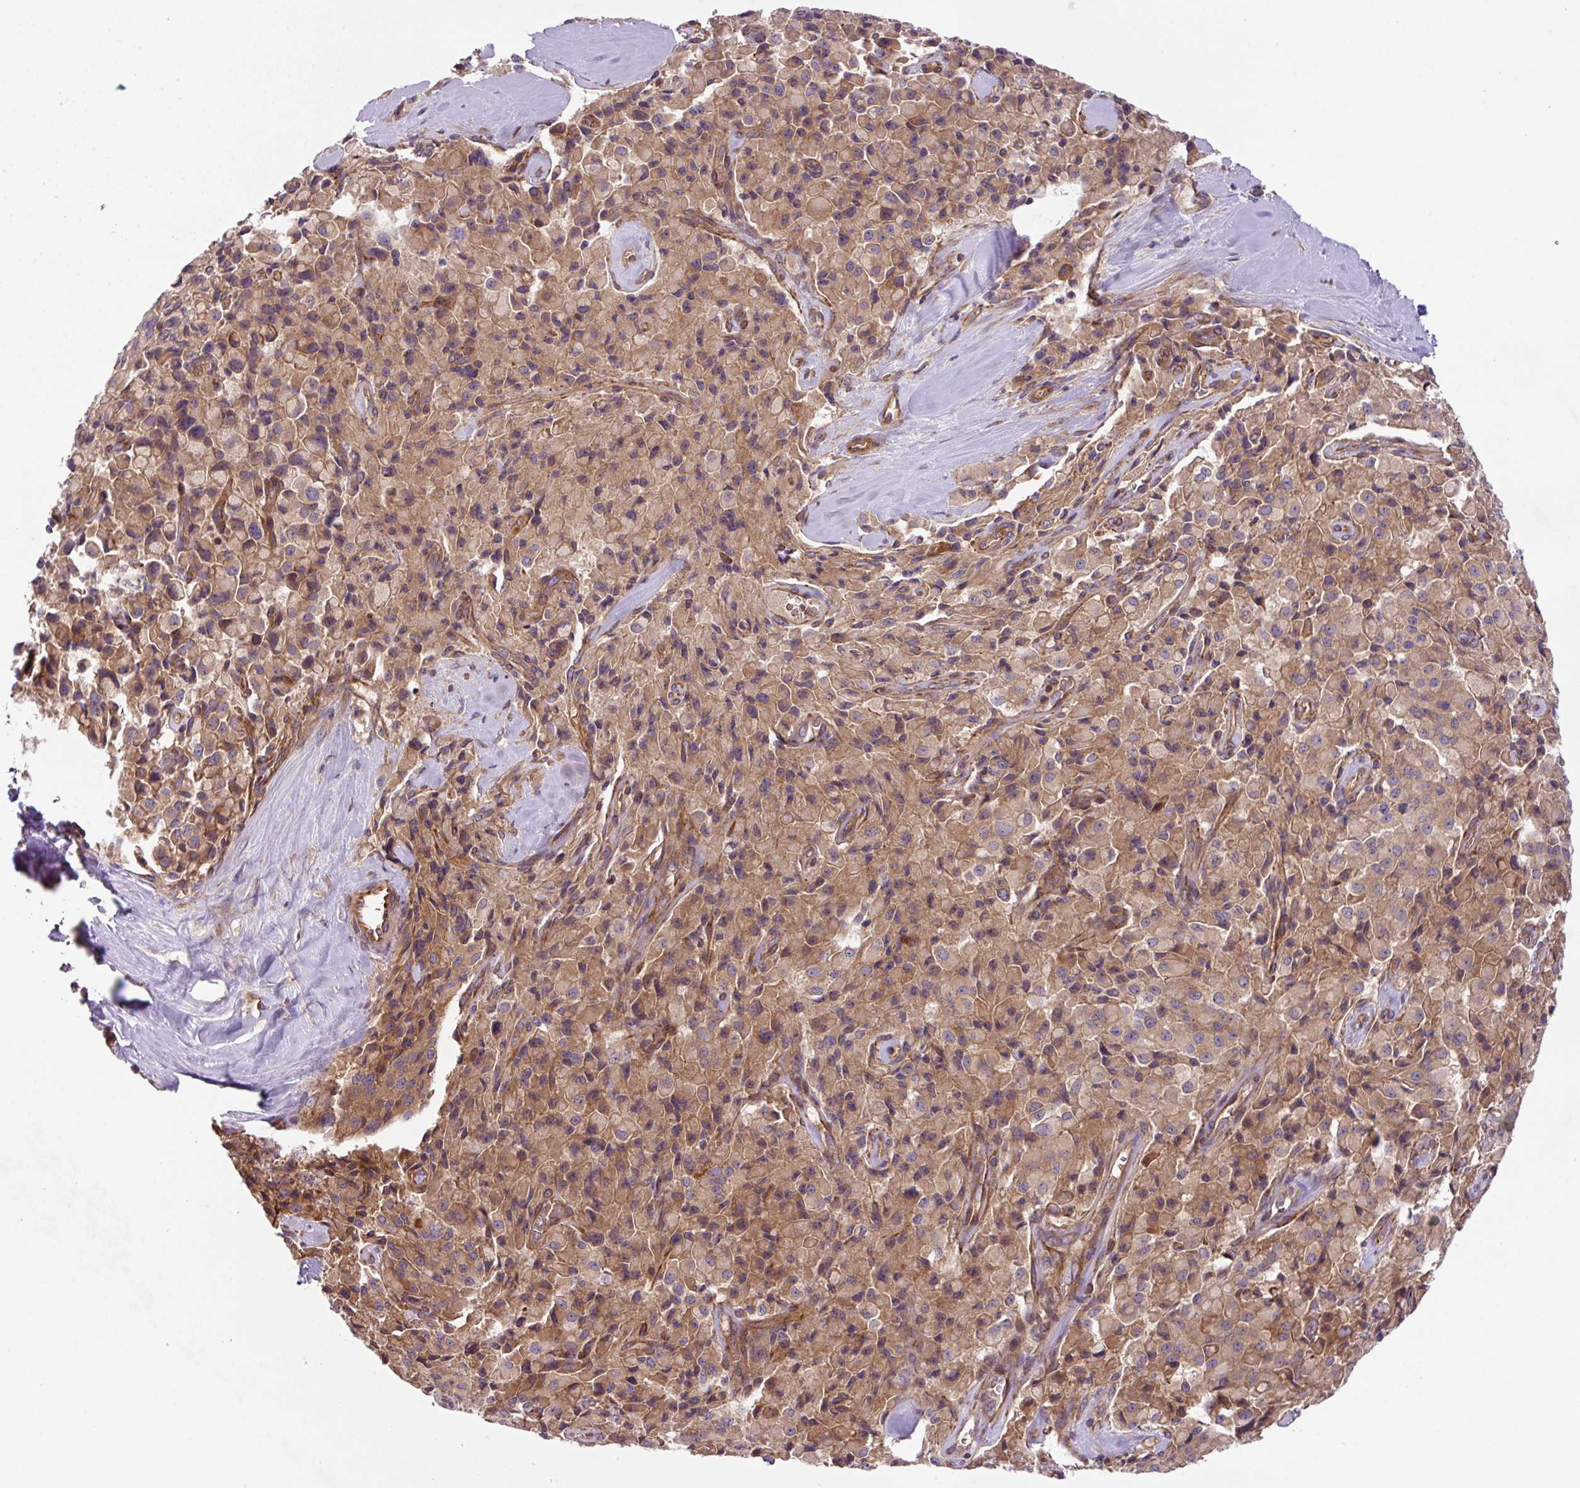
{"staining": {"intensity": "moderate", "quantity": ">75%", "location": "cytoplasmic/membranous"}, "tissue": "pancreatic cancer", "cell_type": "Tumor cells", "image_type": "cancer", "snomed": [{"axis": "morphology", "description": "Adenocarcinoma, NOS"}, {"axis": "topography", "description": "Pancreas"}], "caption": "Immunohistochemical staining of human pancreatic cancer (adenocarcinoma) exhibits moderate cytoplasmic/membranous protein positivity in approximately >75% of tumor cells.", "gene": "APOBEC3D", "patient": {"sex": "male", "age": 65}}